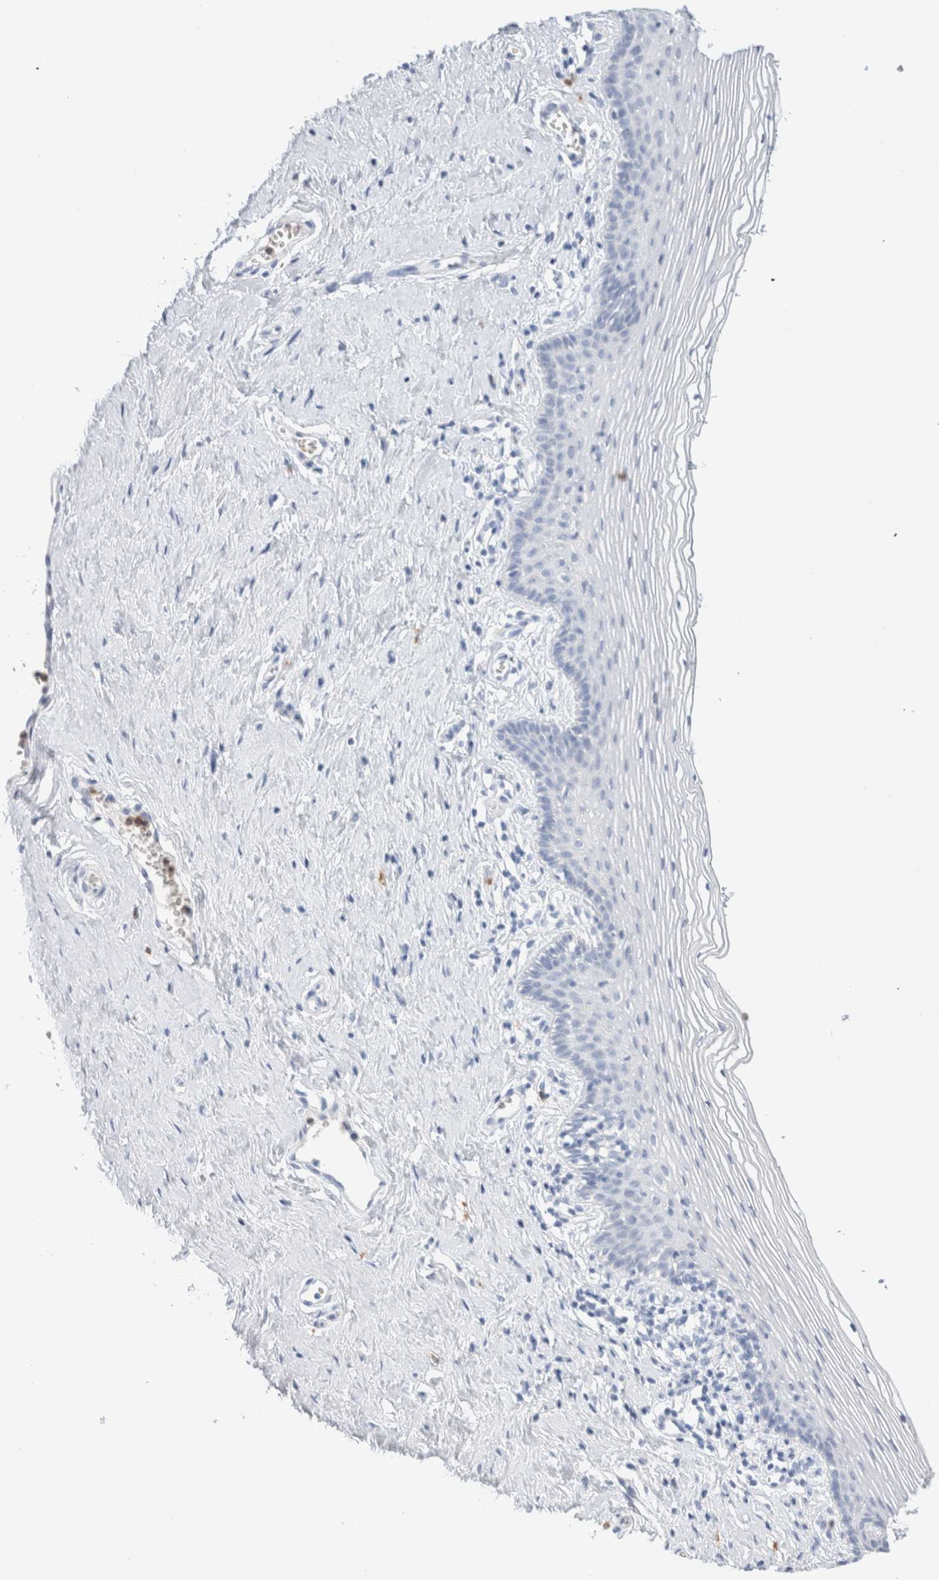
{"staining": {"intensity": "negative", "quantity": "none", "location": "none"}, "tissue": "vagina", "cell_type": "Squamous epithelial cells", "image_type": "normal", "snomed": [{"axis": "morphology", "description": "Normal tissue, NOS"}, {"axis": "topography", "description": "Vagina"}], "caption": "This is an immunohistochemistry photomicrograph of unremarkable human vagina. There is no positivity in squamous epithelial cells.", "gene": "ARG1", "patient": {"sex": "female", "age": 32}}